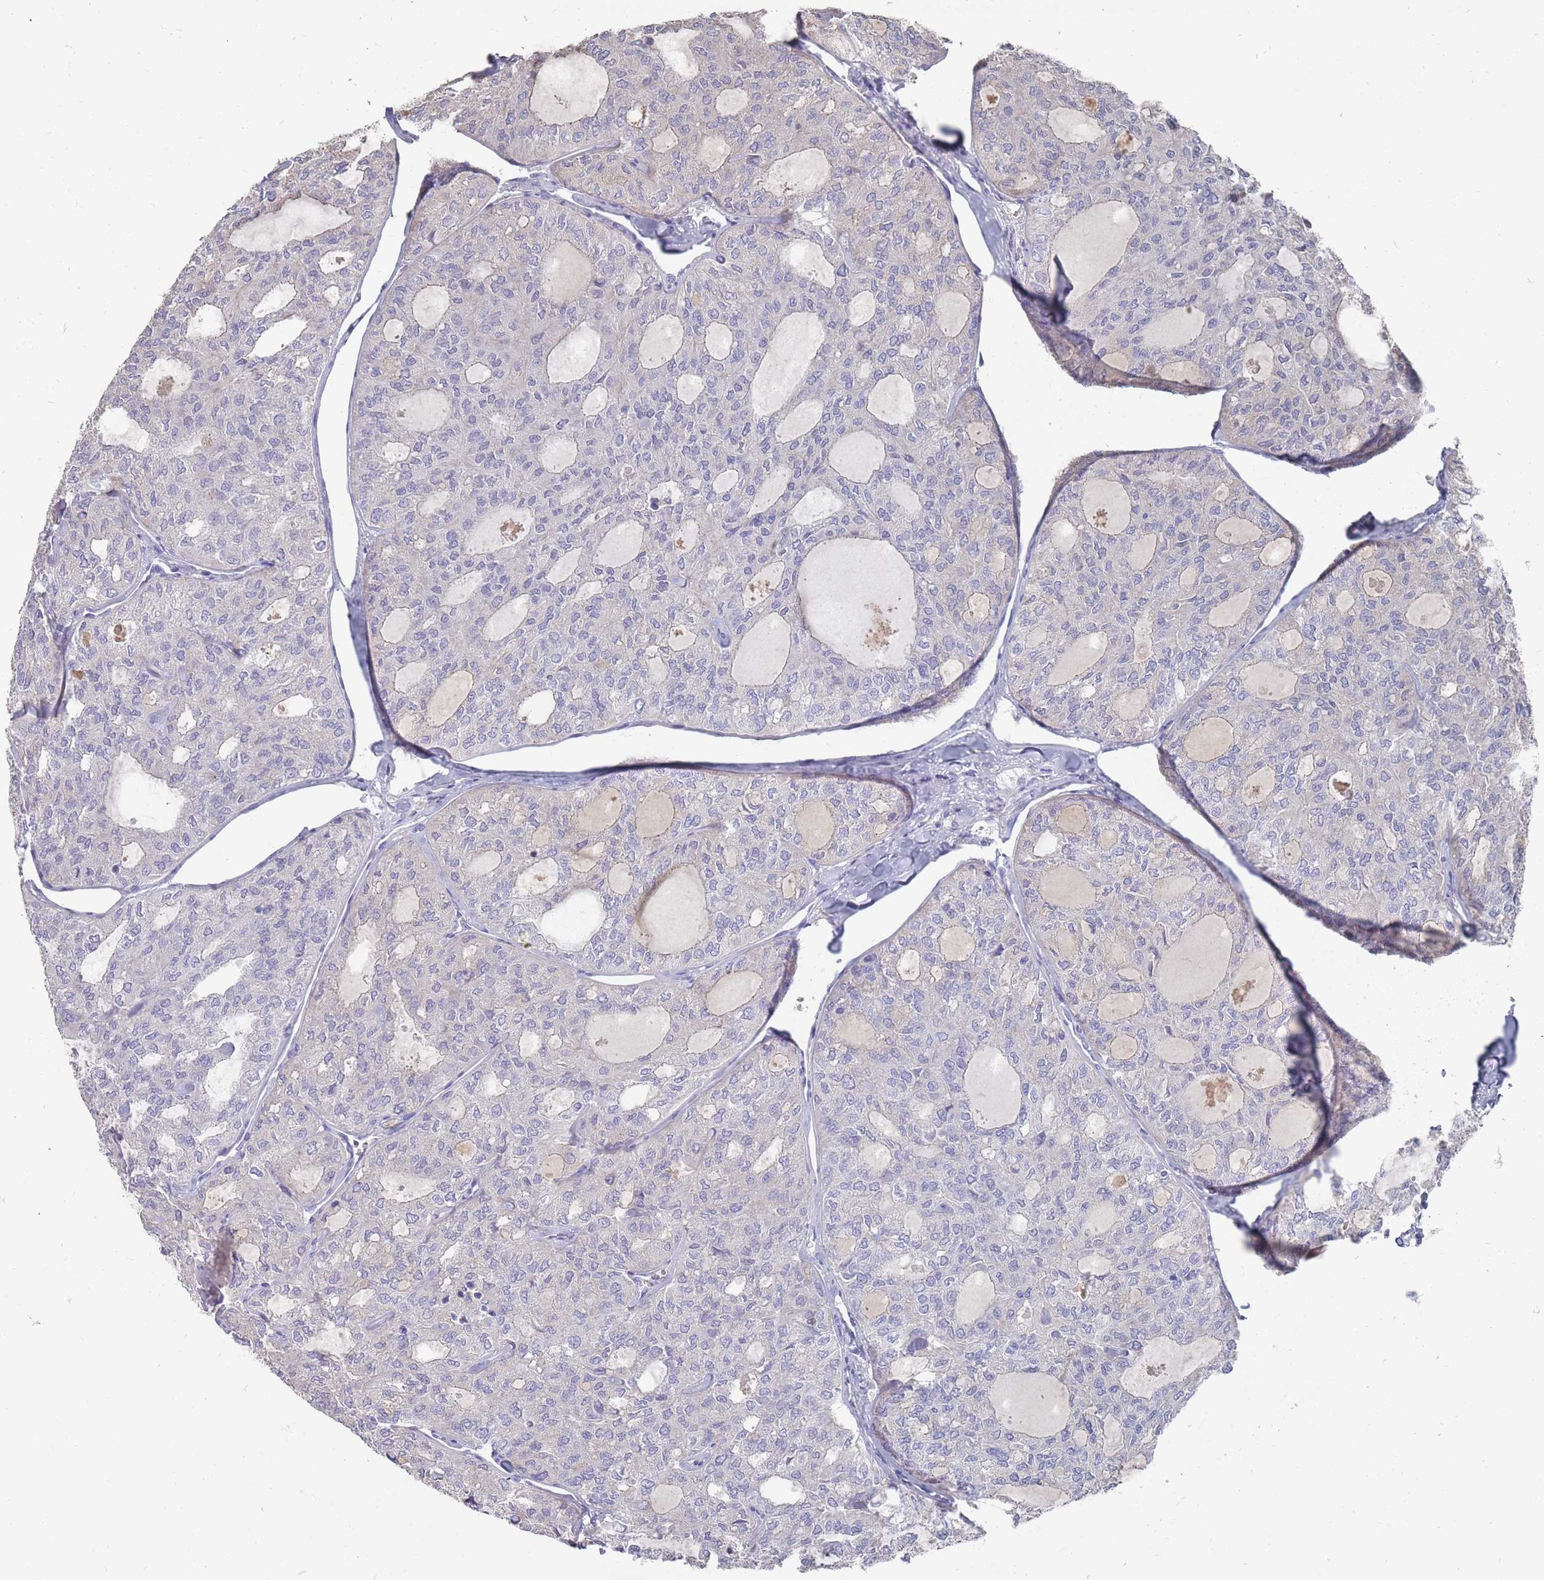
{"staining": {"intensity": "negative", "quantity": "none", "location": "none"}, "tissue": "thyroid cancer", "cell_type": "Tumor cells", "image_type": "cancer", "snomed": [{"axis": "morphology", "description": "Follicular adenoma carcinoma, NOS"}, {"axis": "topography", "description": "Thyroid gland"}], "caption": "Tumor cells show no significant staining in thyroid cancer. (Stains: DAB IHC with hematoxylin counter stain, Microscopy: brightfield microscopy at high magnification).", "gene": "OTULINL", "patient": {"sex": "male", "age": 75}}